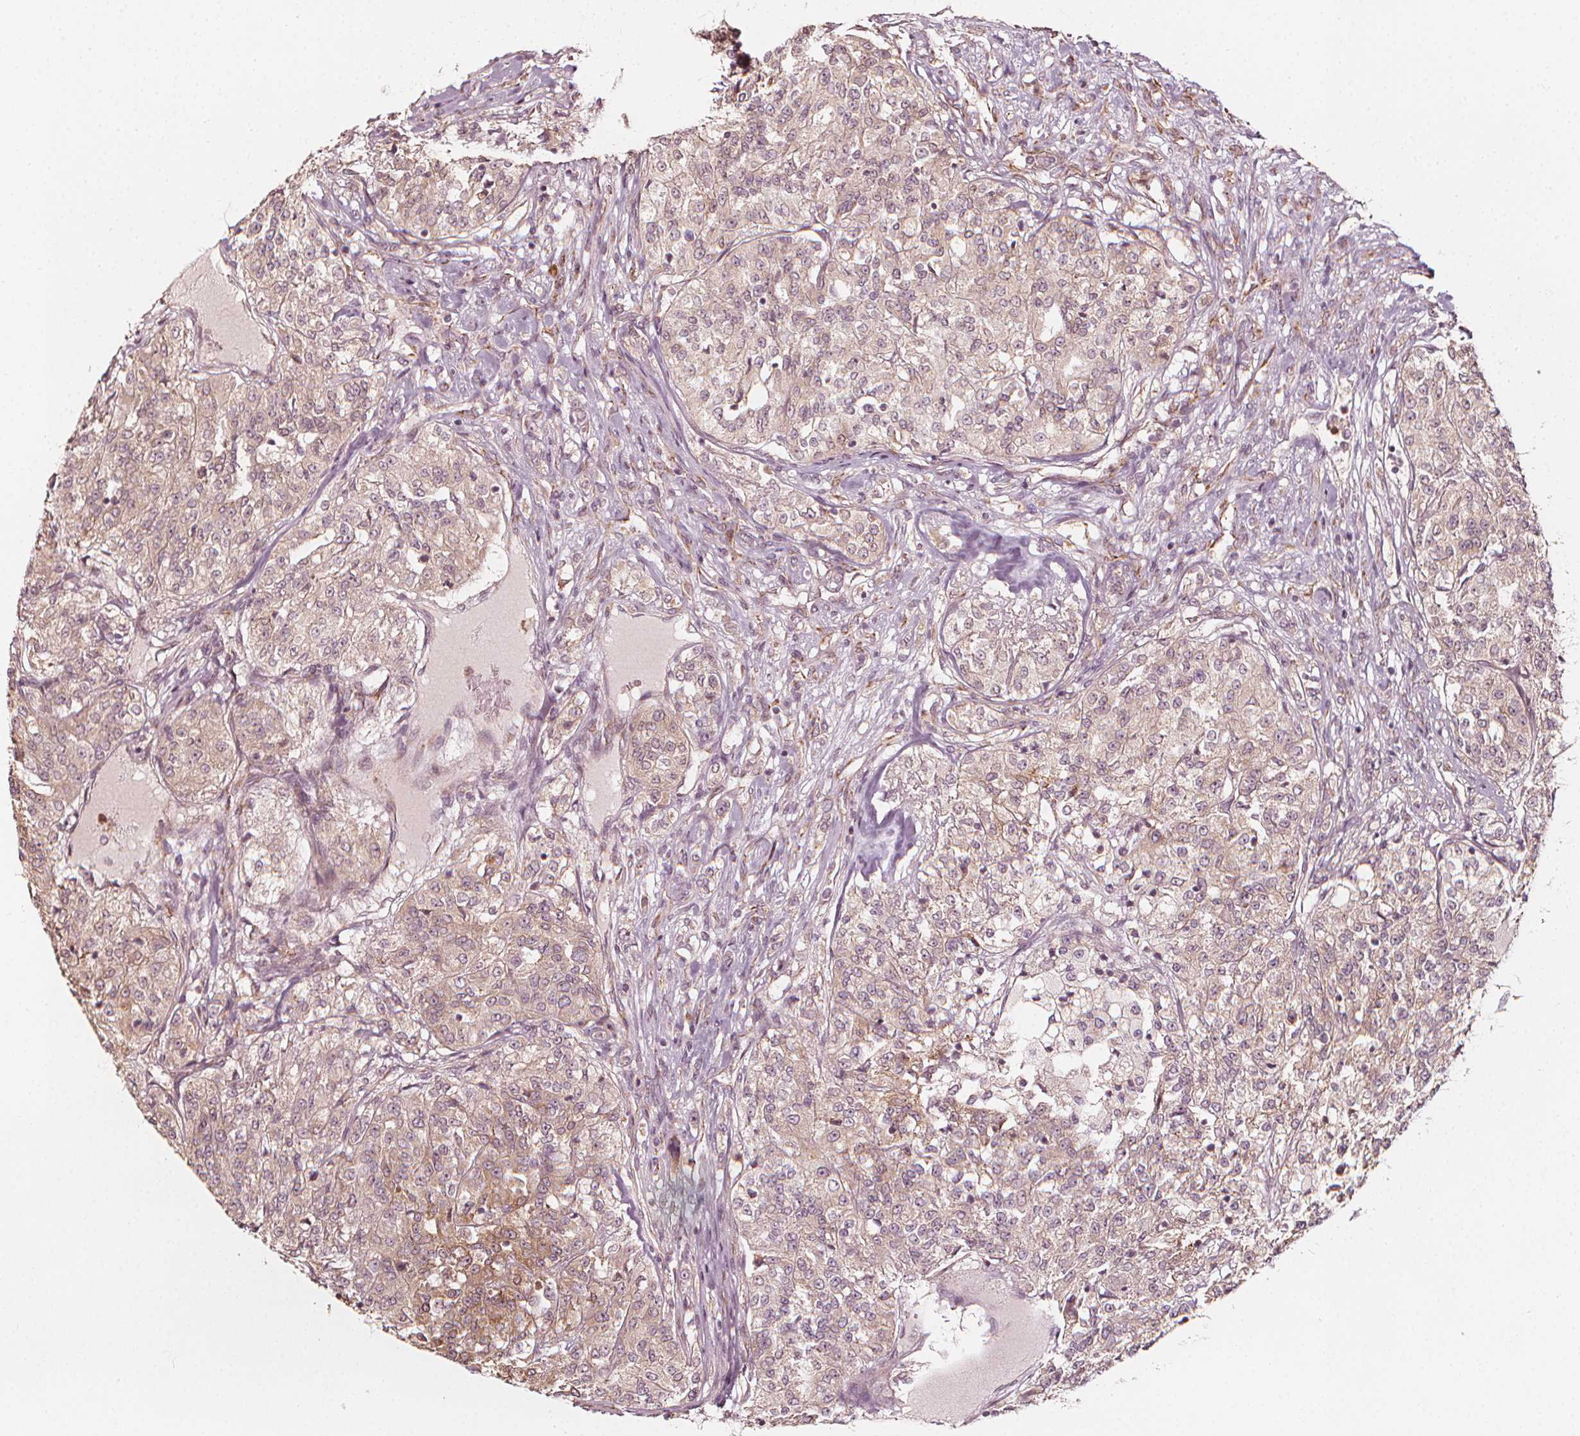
{"staining": {"intensity": "weak", "quantity": ">75%", "location": "cytoplasmic/membranous"}, "tissue": "renal cancer", "cell_type": "Tumor cells", "image_type": "cancer", "snomed": [{"axis": "morphology", "description": "Adenocarcinoma, NOS"}, {"axis": "topography", "description": "Kidney"}], "caption": "Protein expression analysis of adenocarcinoma (renal) shows weak cytoplasmic/membranous positivity in about >75% of tumor cells.", "gene": "NPC1L1", "patient": {"sex": "female", "age": 63}}